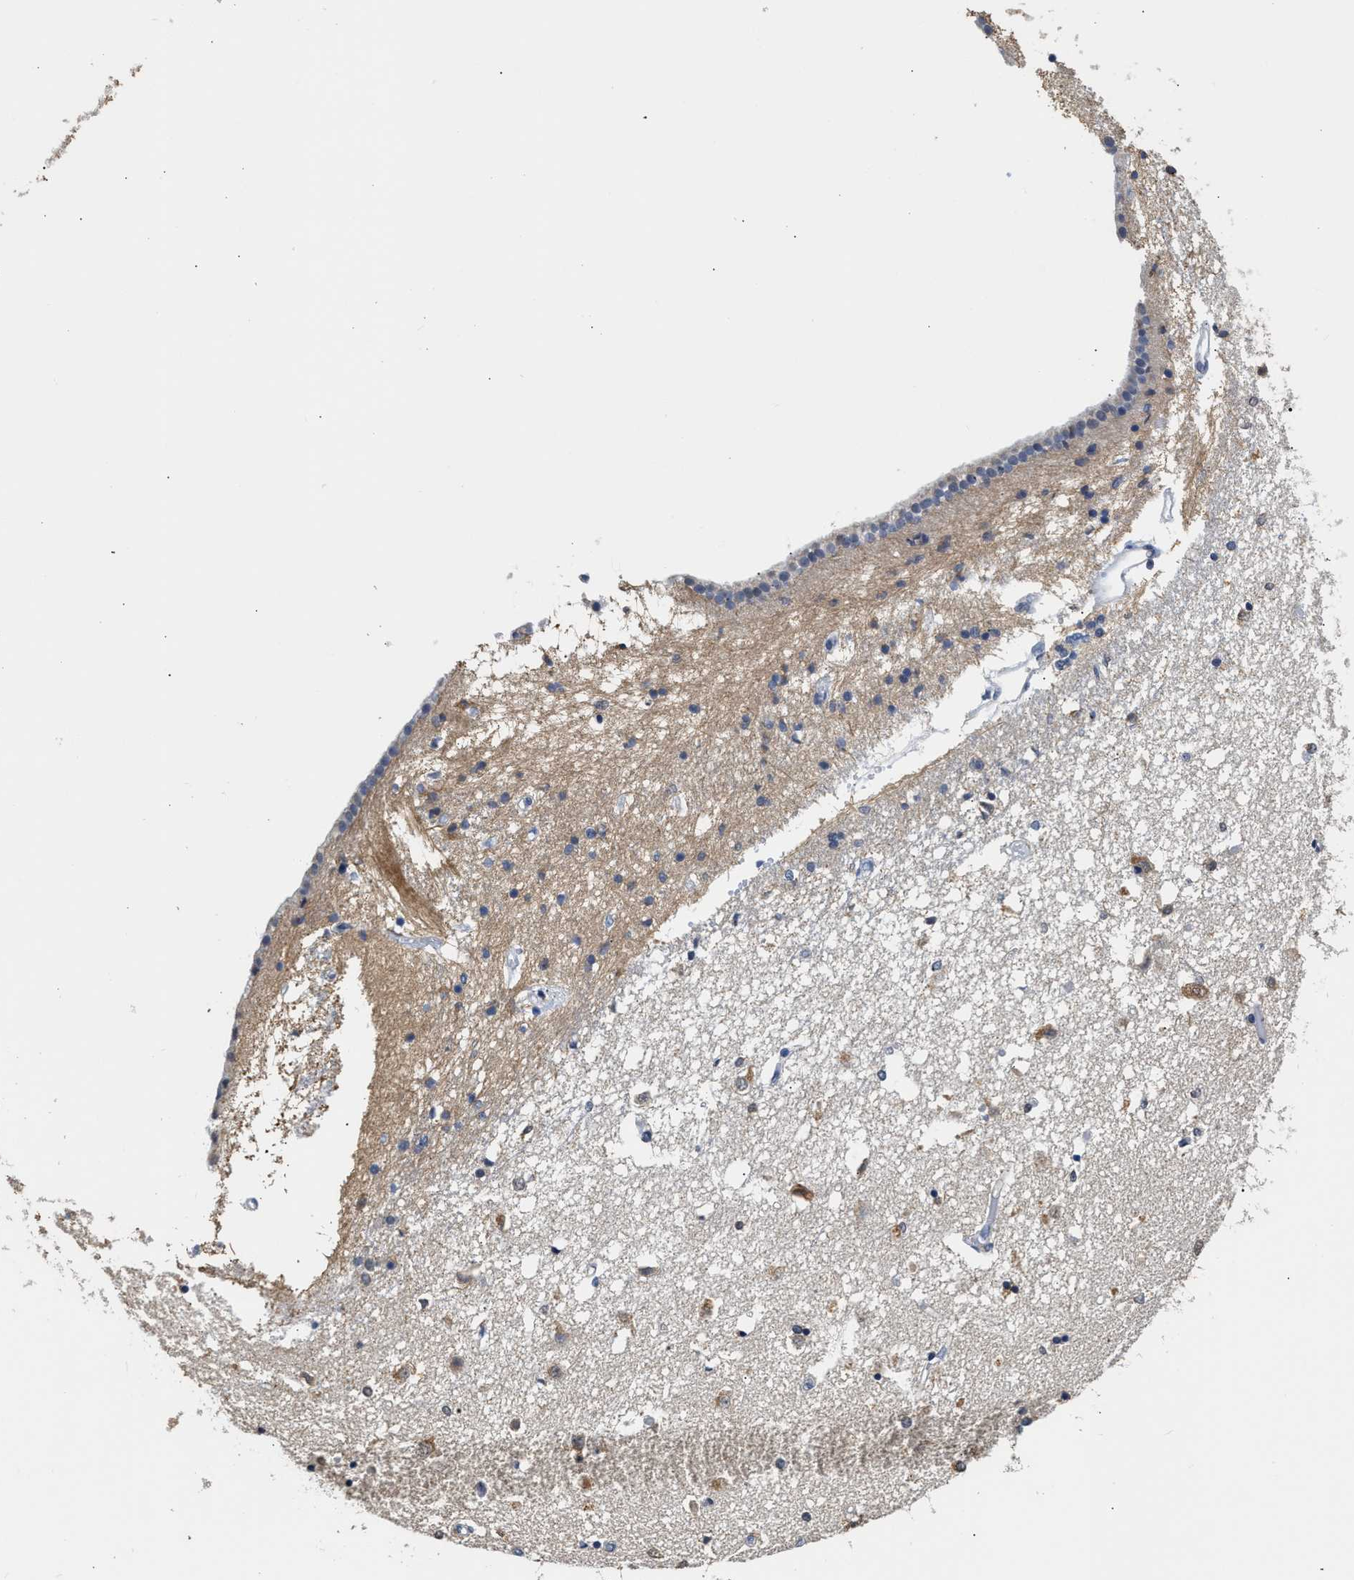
{"staining": {"intensity": "weak", "quantity": "<25%", "location": "cytoplasmic/membranous,nuclear"}, "tissue": "caudate", "cell_type": "Glial cells", "image_type": "normal", "snomed": [{"axis": "morphology", "description": "Normal tissue, NOS"}, {"axis": "topography", "description": "Lateral ventricle wall"}], "caption": "Immunohistochemistry of unremarkable caudate shows no expression in glial cells.", "gene": "PPM1L", "patient": {"sex": "male", "age": 45}}